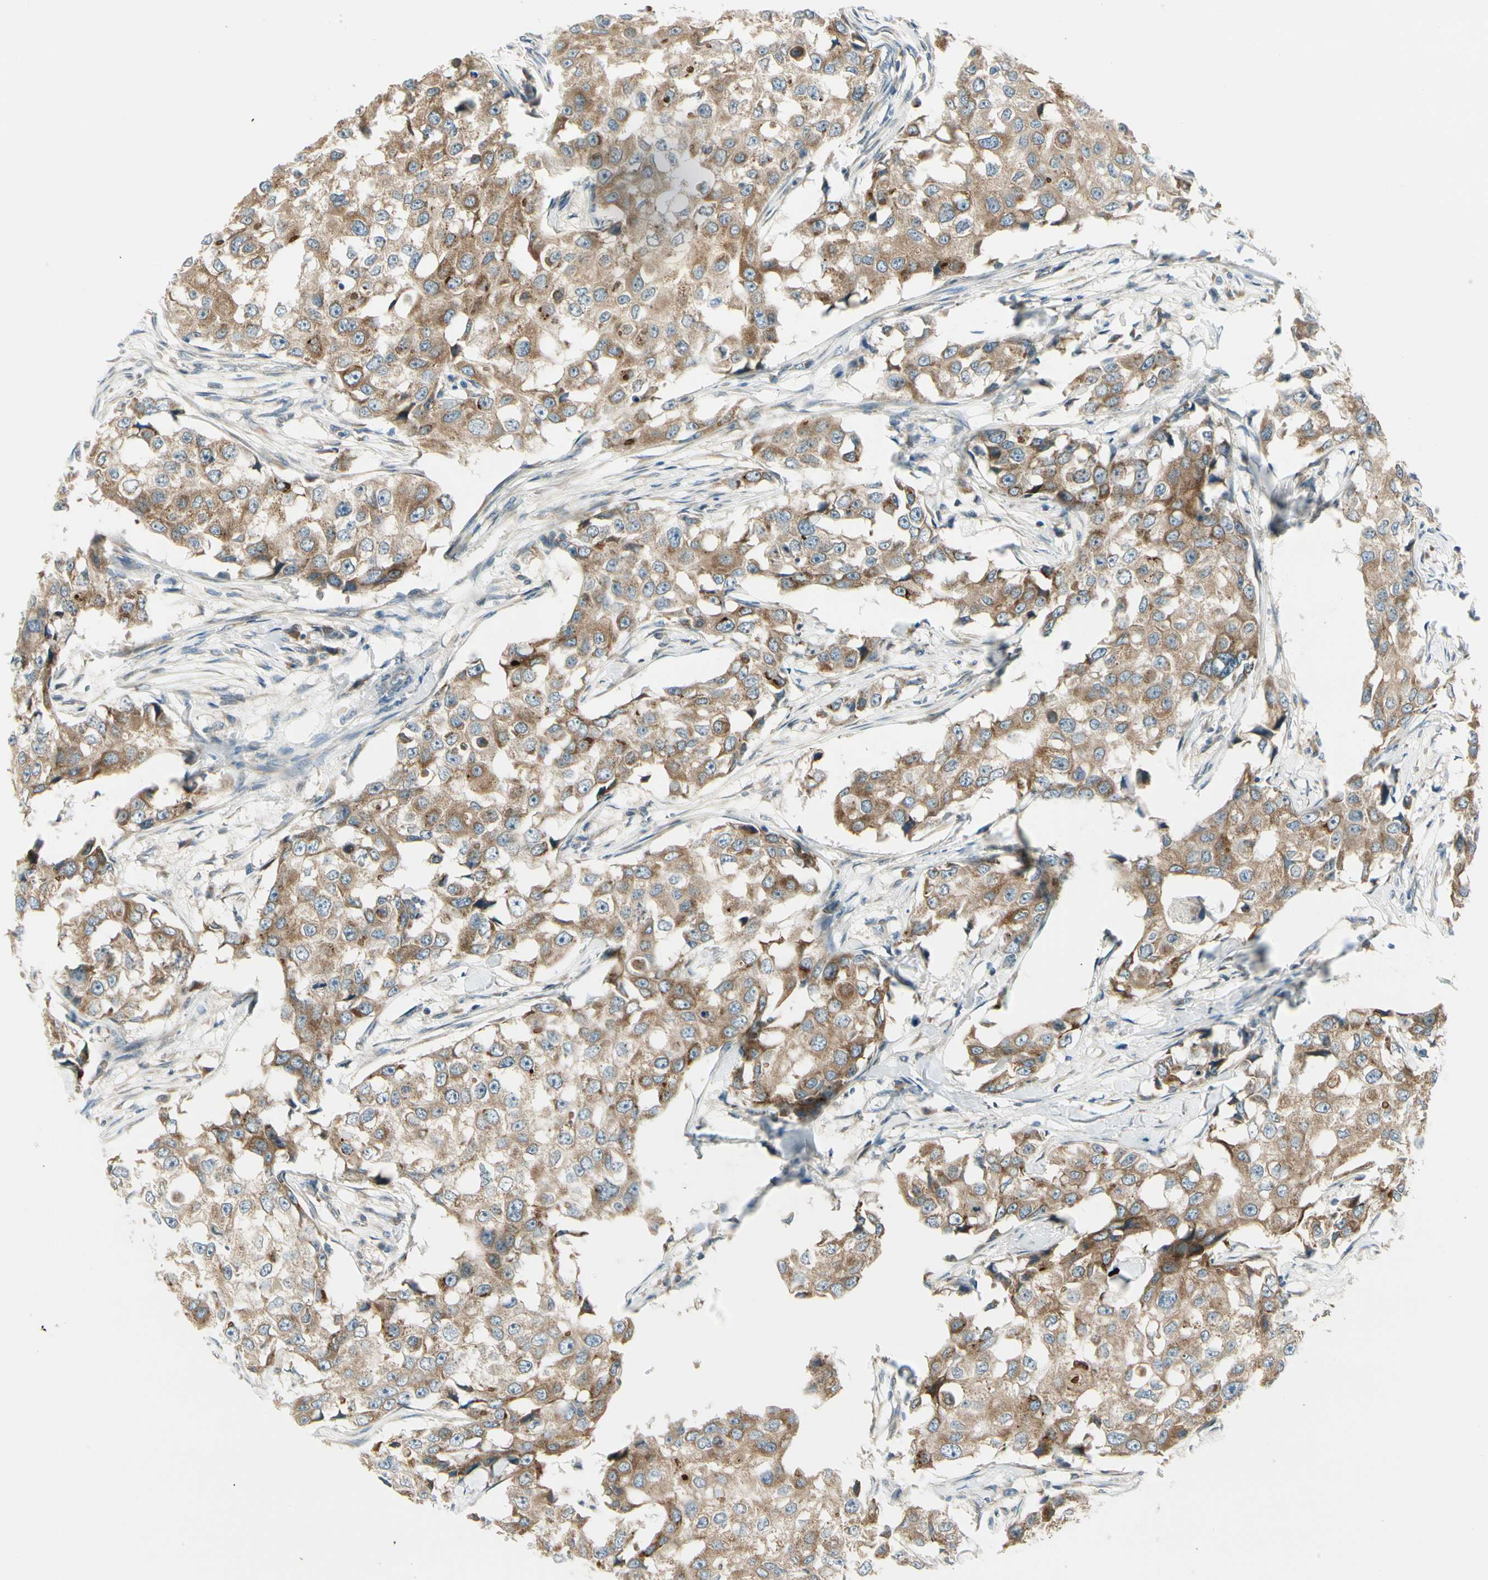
{"staining": {"intensity": "moderate", "quantity": ">75%", "location": "cytoplasmic/membranous"}, "tissue": "breast cancer", "cell_type": "Tumor cells", "image_type": "cancer", "snomed": [{"axis": "morphology", "description": "Duct carcinoma"}, {"axis": "topography", "description": "Breast"}], "caption": "Immunohistochemistry image of human breast cancer (intraductal carcinoma) stained for a protein (brown), which demonstrates medium levels of moderate cytoplasmic/membranous positivity in about >75% of tumor cells.", "gene": "BNIP1", "patient": {"sex": "female", "age": 27}}